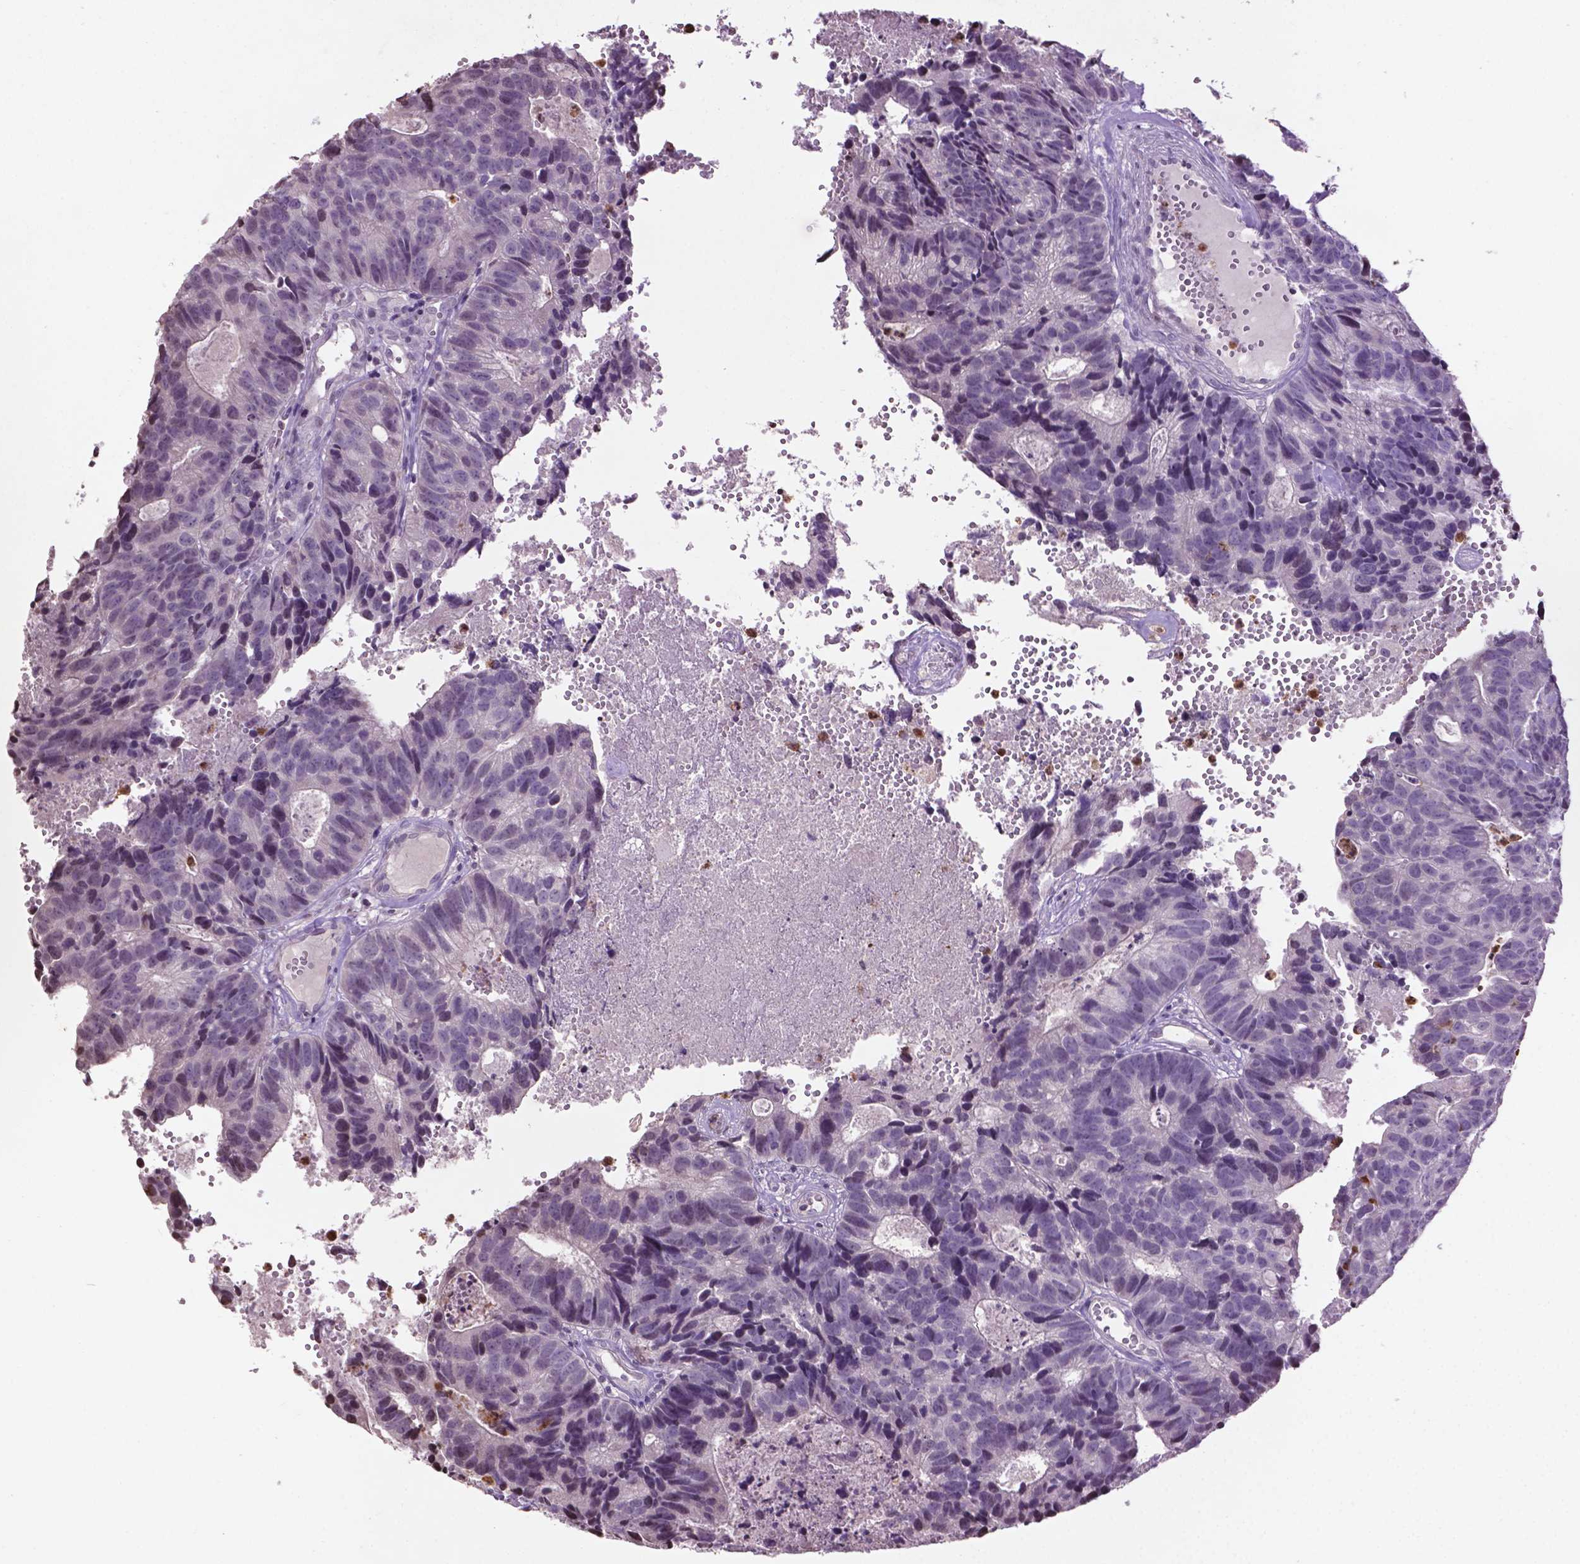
{"staining": {"intensity": "negative", "quantity": "none", "location": "none"}, "tissue": "head and neck cancer", "cell_type": "Tumor cells", "image_type": "cancer", "snomed": [{"axis": "morphology", "description": "Adenocarcinoma, NOS"}, {"axis": "topography", "description": "Head-Neck"}], "caption": "Head and neck cancer was stained to show a protein in brown. There is no significant positivity in tumor cells.", "gene": "NTNG2", "patient": {"sex": "male", "age": 62}}